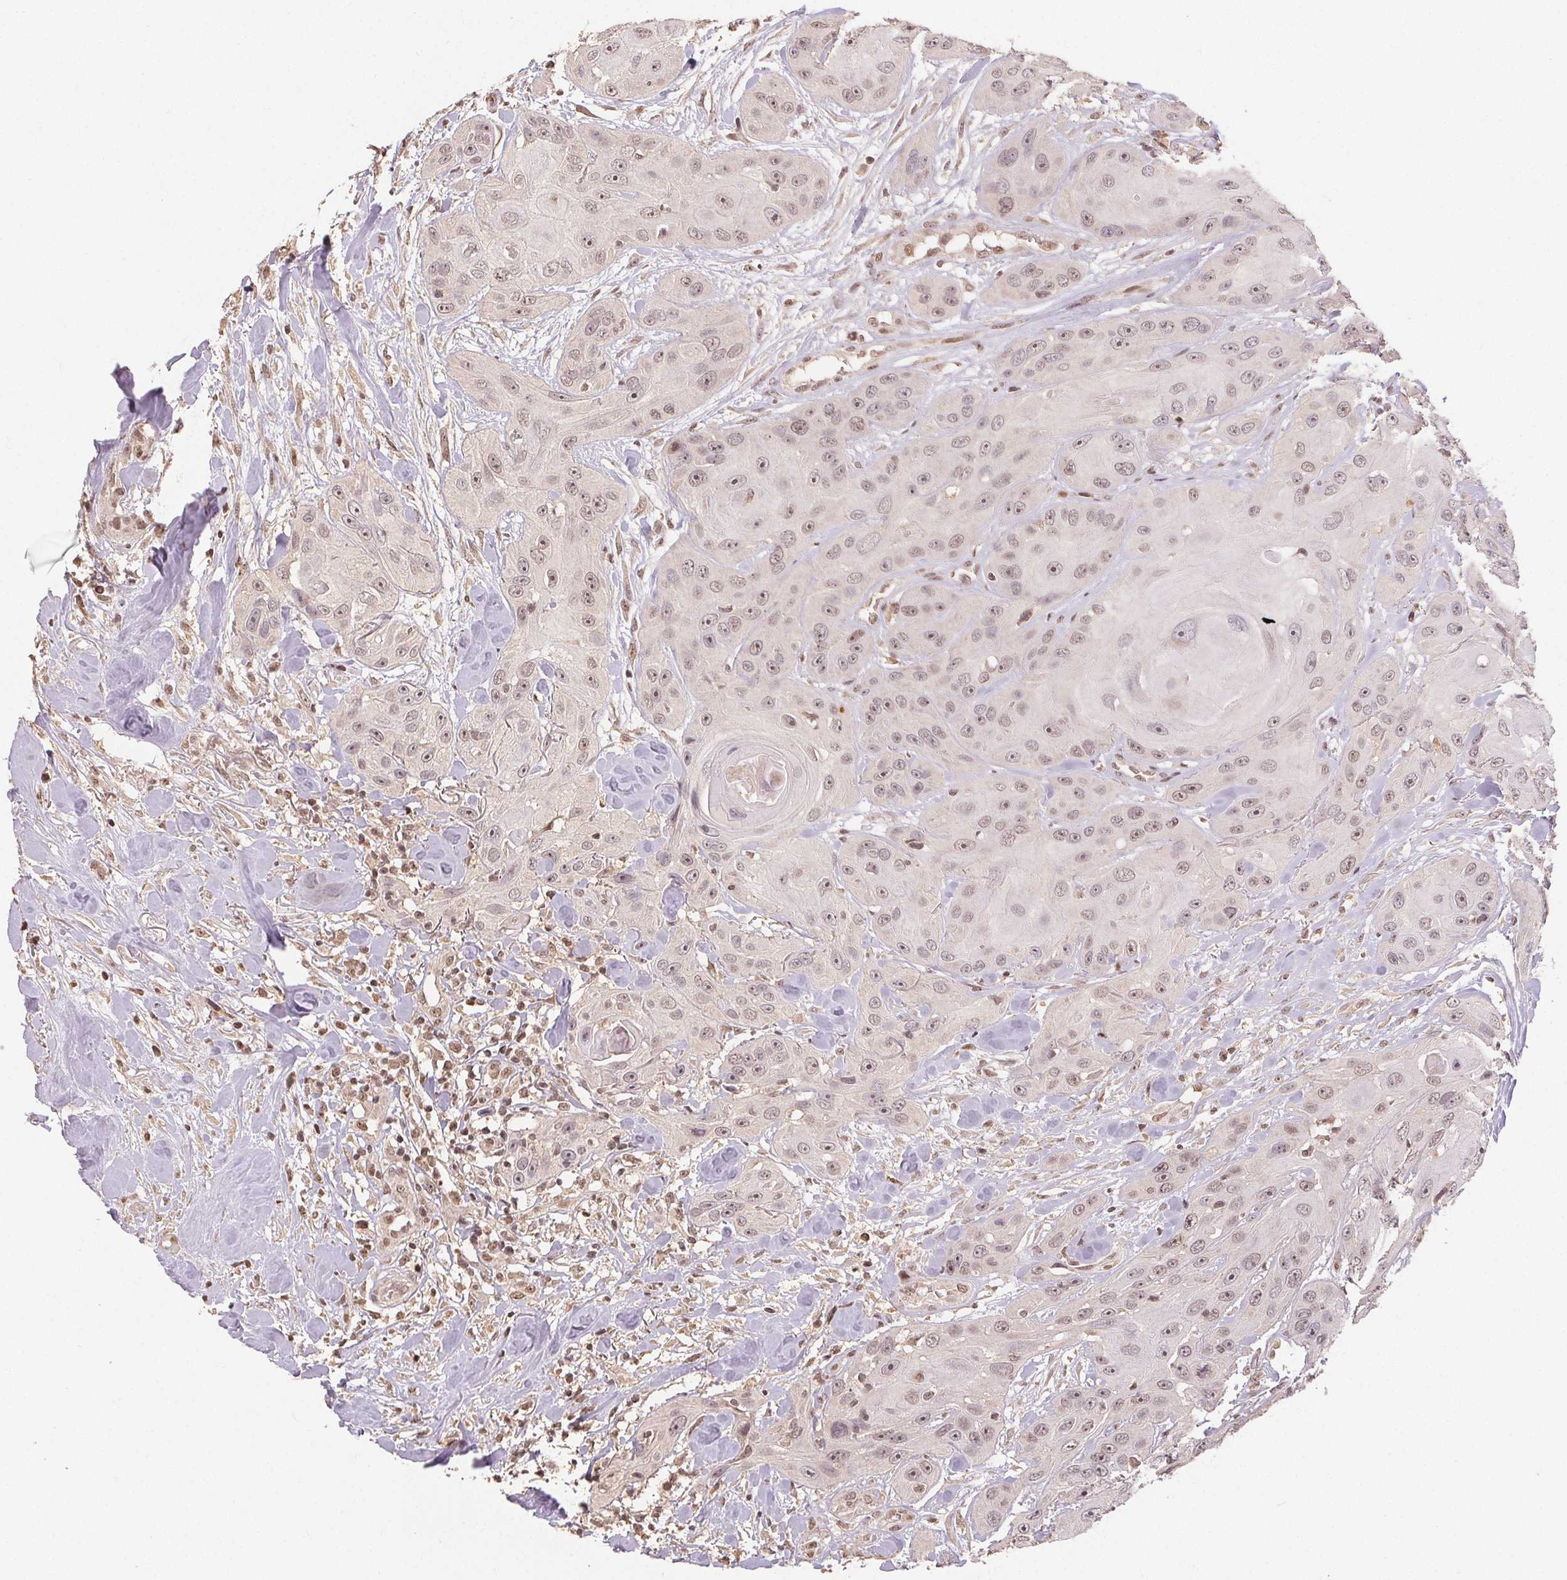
{"staining": {"intensity": "weak", "quantity": ">75%", "location": "nuclear"}, "tissue": "head and neck cancer", "cell_type": "Tumor cells", "image_type": "cancer", "snomed": [{"axis": "morphology", "description": "Squamous cell carcinoma, NOS"}, {"axis": "topography", "description": "Oral tissue"}, {"axis": "topography", "description": "Head-Neck"}], "caption": "A photomicrograph showing weak nuclear positivity in approximately >75% of tumor cells in head and neck cancer, as visualized by brown immunohistochemical staining.", "gene": "MAPKAPK2", "patient": {"sex": "male", "age": 77}}